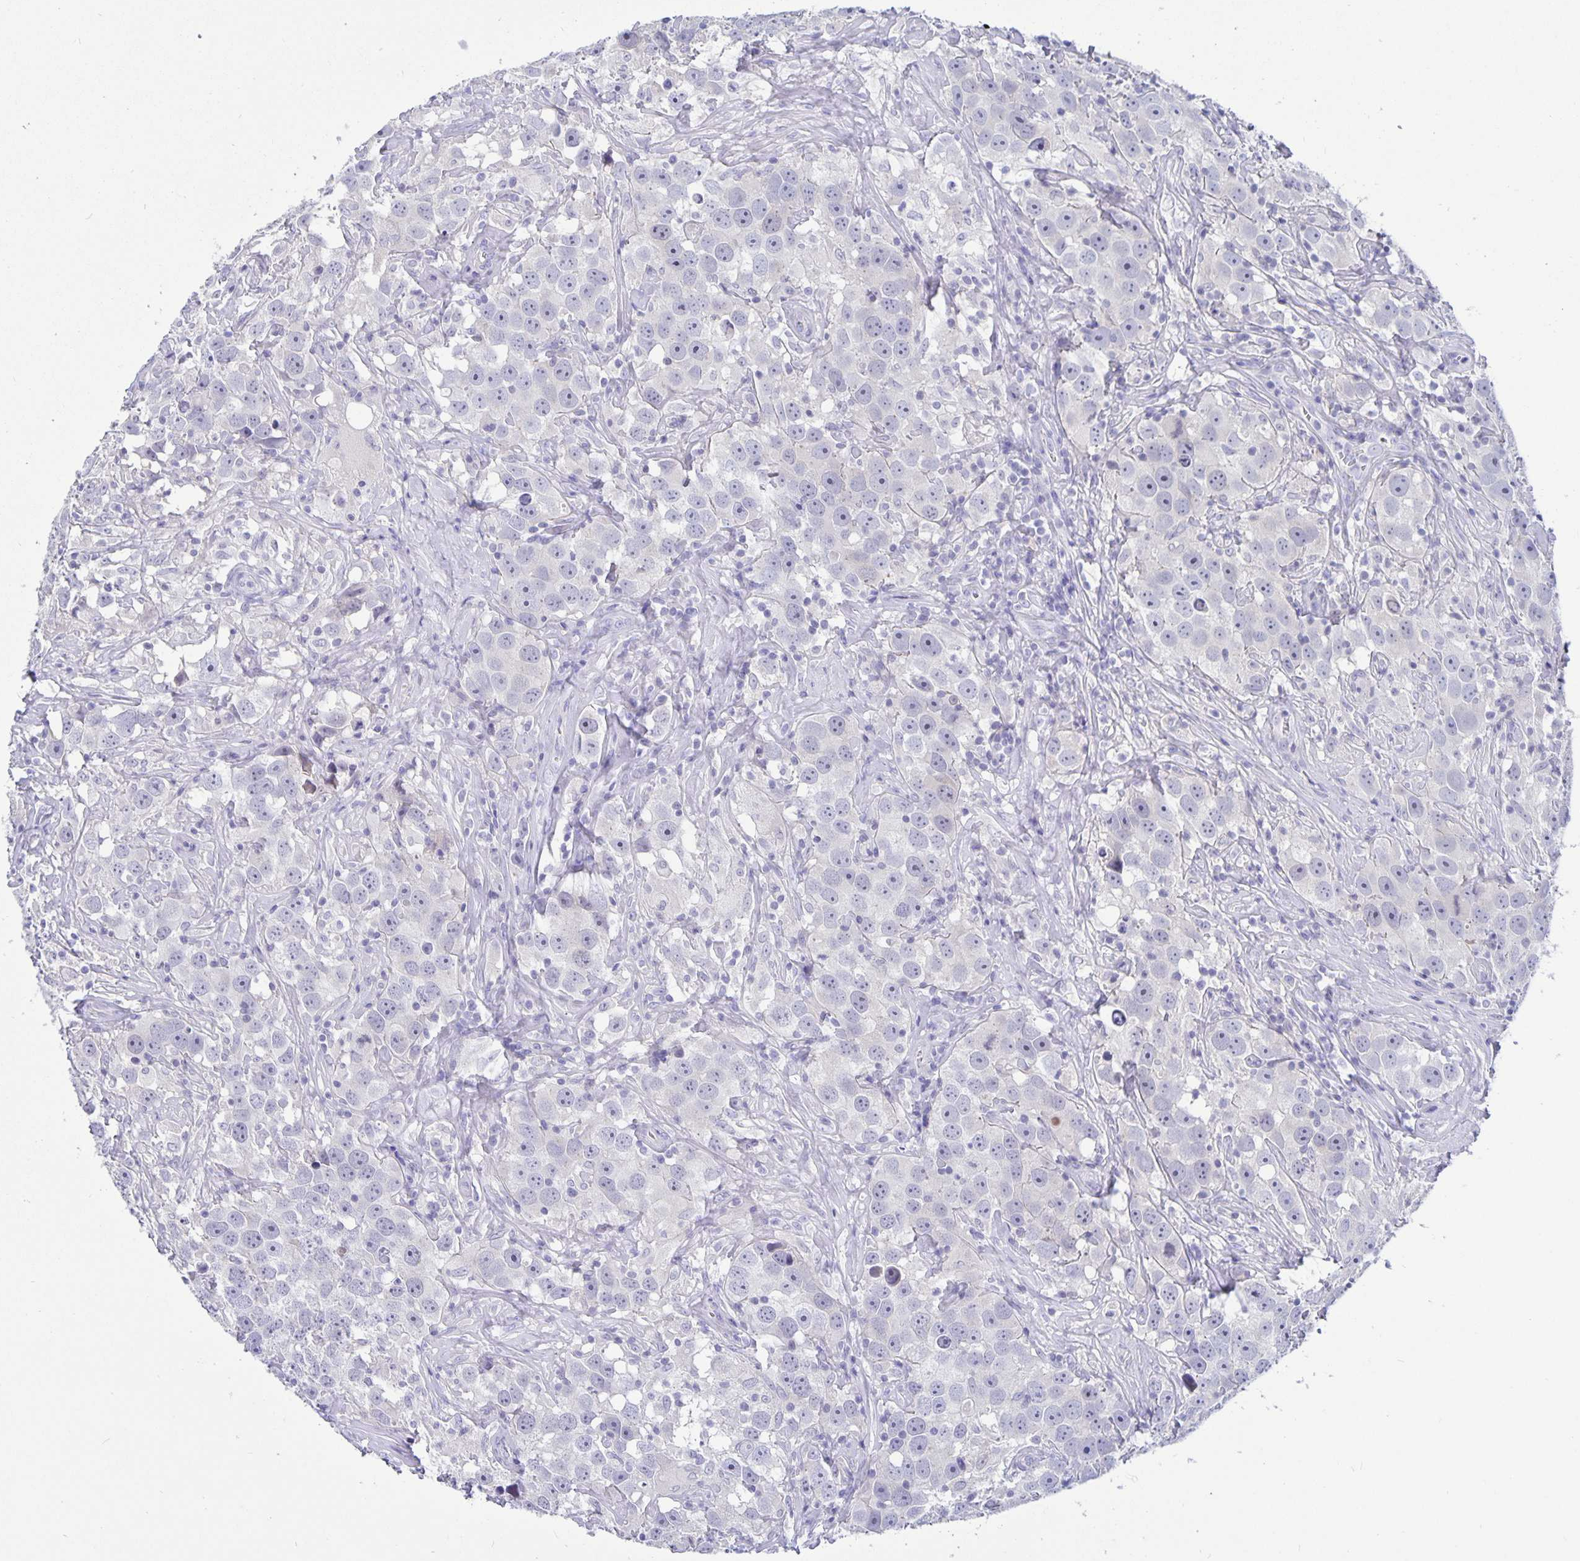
{"staining": {"intensity": "negative", "quantity": "none", "location": "none"}, "tissue": "testis cancer", "cell_type": "Tumor cells", "image_type": "cancer", "snomed": [{"axis": "morphology", "description": "Seminoma, NOS"}, {"axis": "topography", "description": "Testis"}], "caption": "An immunohistochemistry photomicrograph of testis cancer is shown. There is no staining in tumor cells of testis cancer.", "gene": "ERMN", "patient": {"sex": "male", "age": 49}}